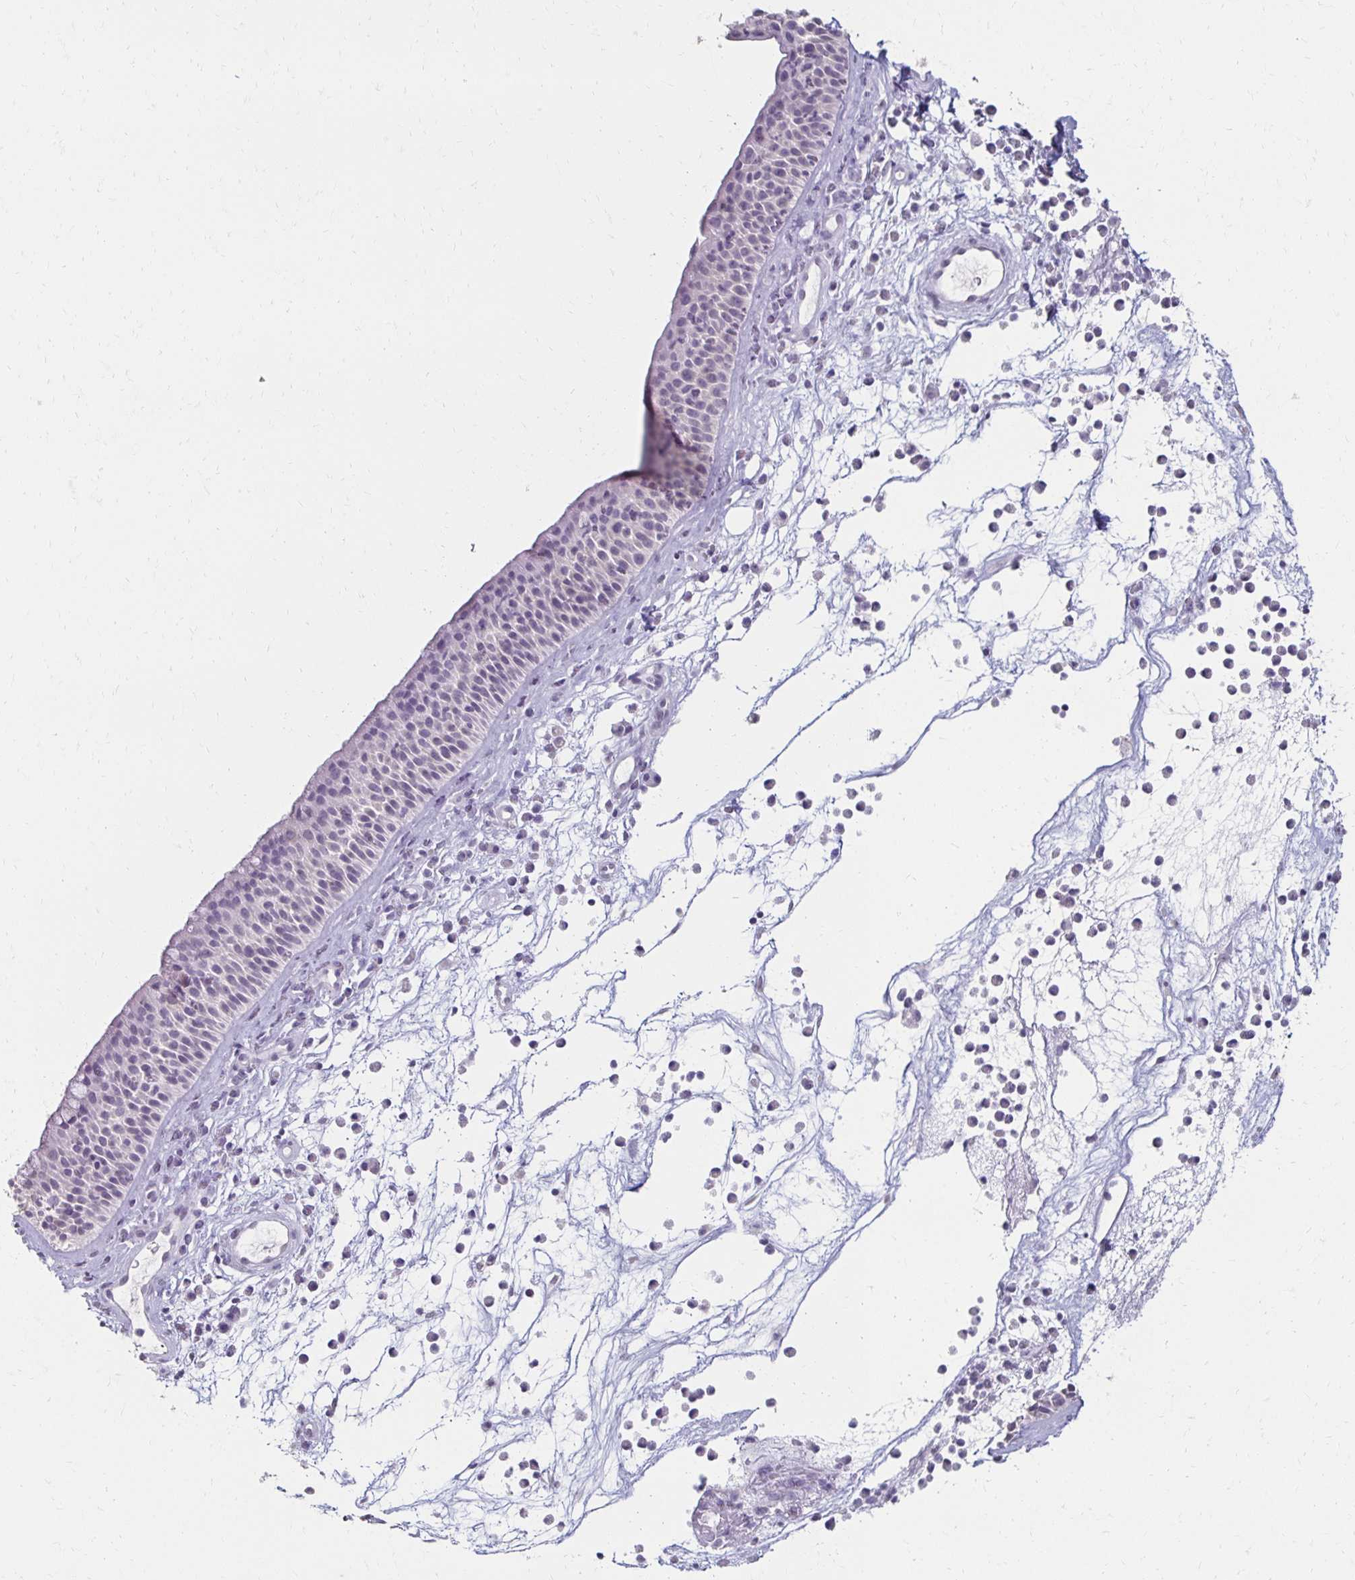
{"staining": {"intensity": "negative", "quantity": "none", "location": "none"}, "tissue": "nasopharynx", "cell_type": "Respiratory epithelial cells", "image_type": "normal", "snomed": [{"axis": "morphology", "description": "Normal tissue, NOS"}, {"axis": "topography", "description": "Nasopharynx"}], "caption": "Image shows no protein staining in respiratory epithelial cells of normal nasopharynx. (DAB (3,3'-diaminobenzidine) immunohistochemistry, high magnification).", "gene": "TOMM34", "patient": {"sex": "male", "age": 56}}